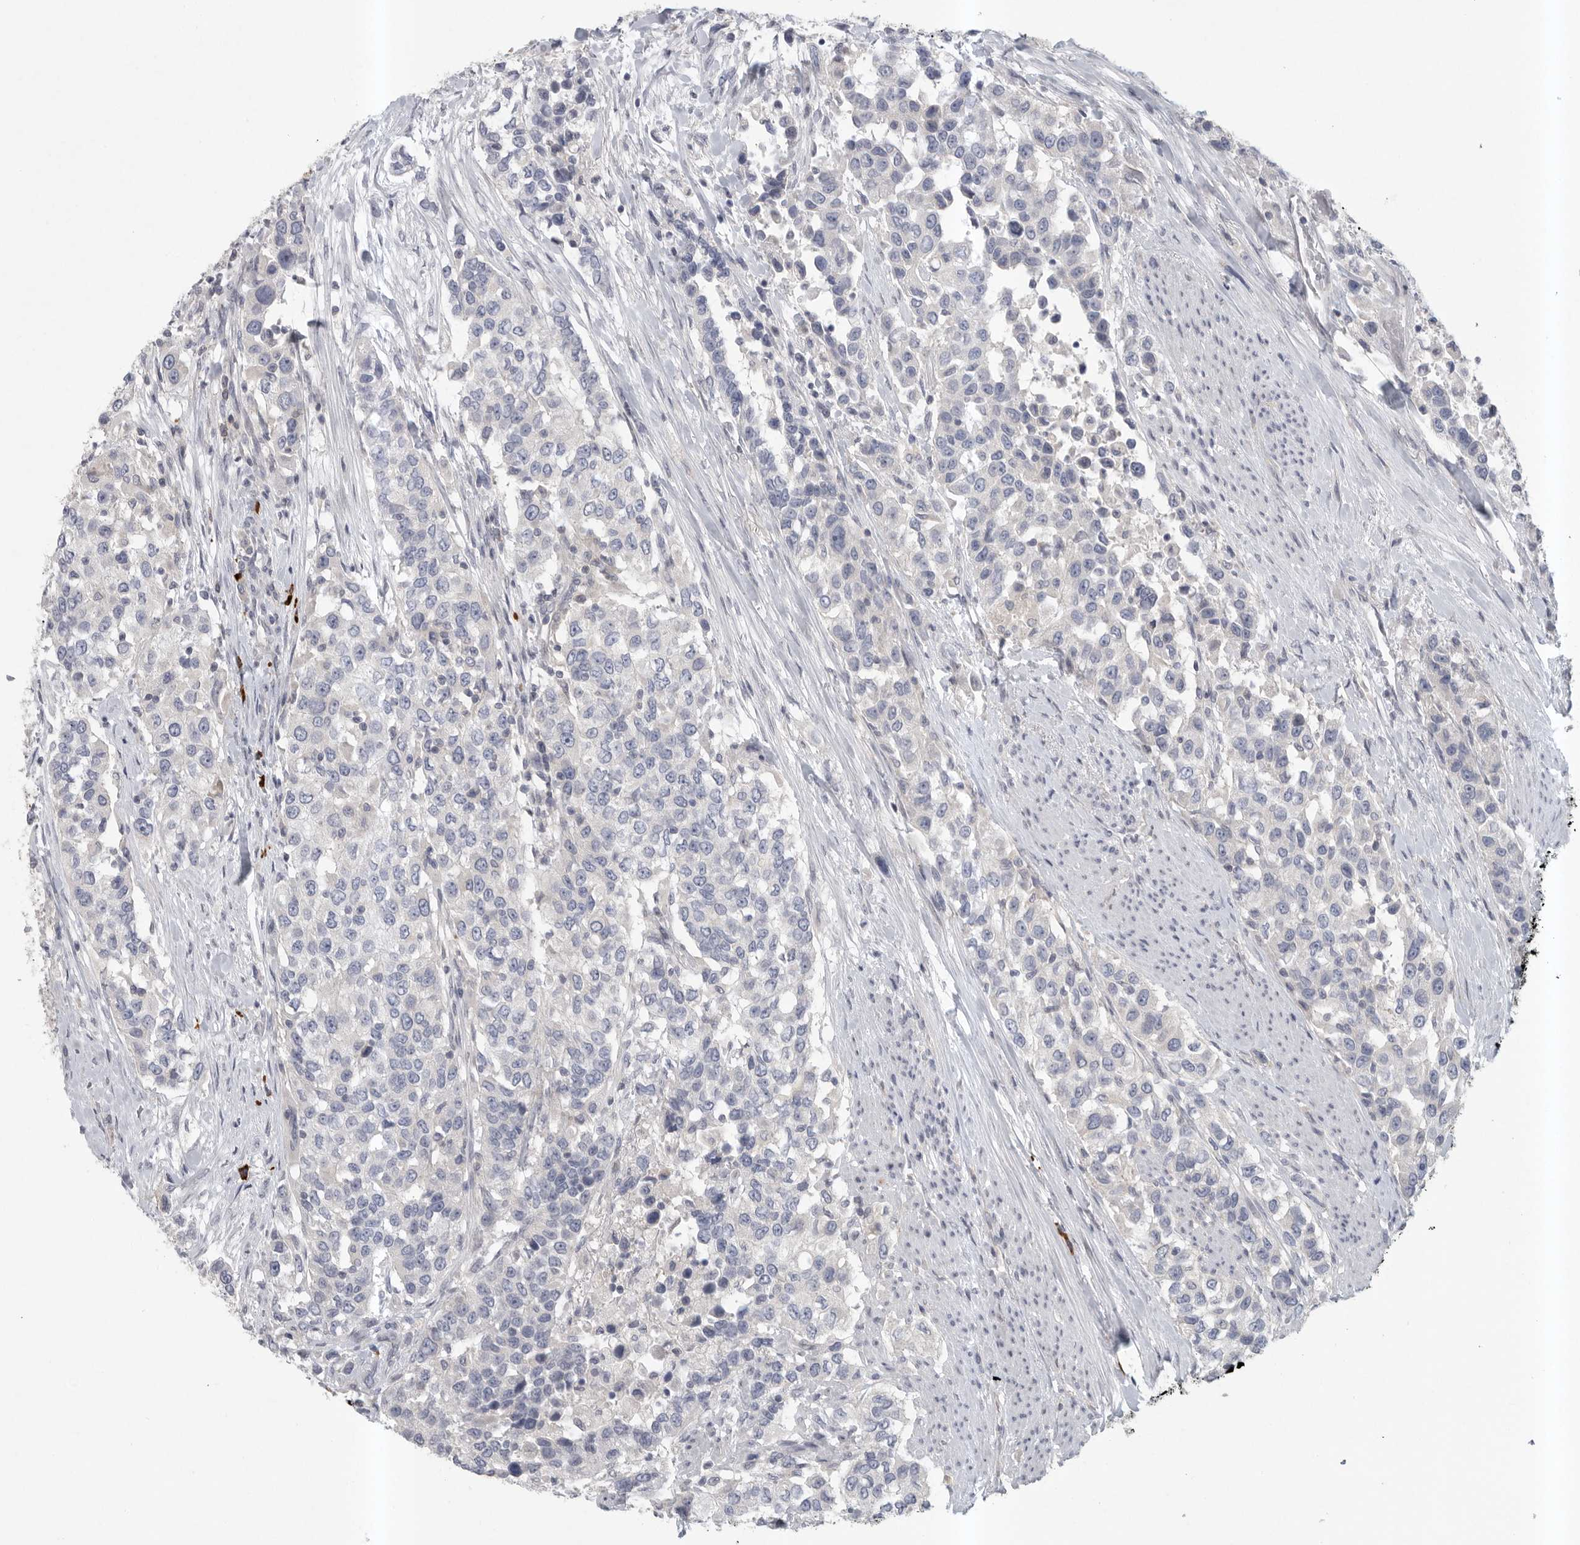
{"staining": {"intensity": "negative", "quantity": "none", "location": "none"}, "tissue": "urothelial cancer", "cell_type": "Tumor cells", "image_type": "cancer", "snomed": [{"axis": "morphology", "description": "Urothelial carcinoma, High grade"}, {"axis": "topography", "description": "Urinary bladder"}], "caption": "Immunohistochemical staining of human urothelial cancer reveals no significant expression in tumor cells.", "gene": "TMEM69", "patient": {"sex": "female", "age": 80}}